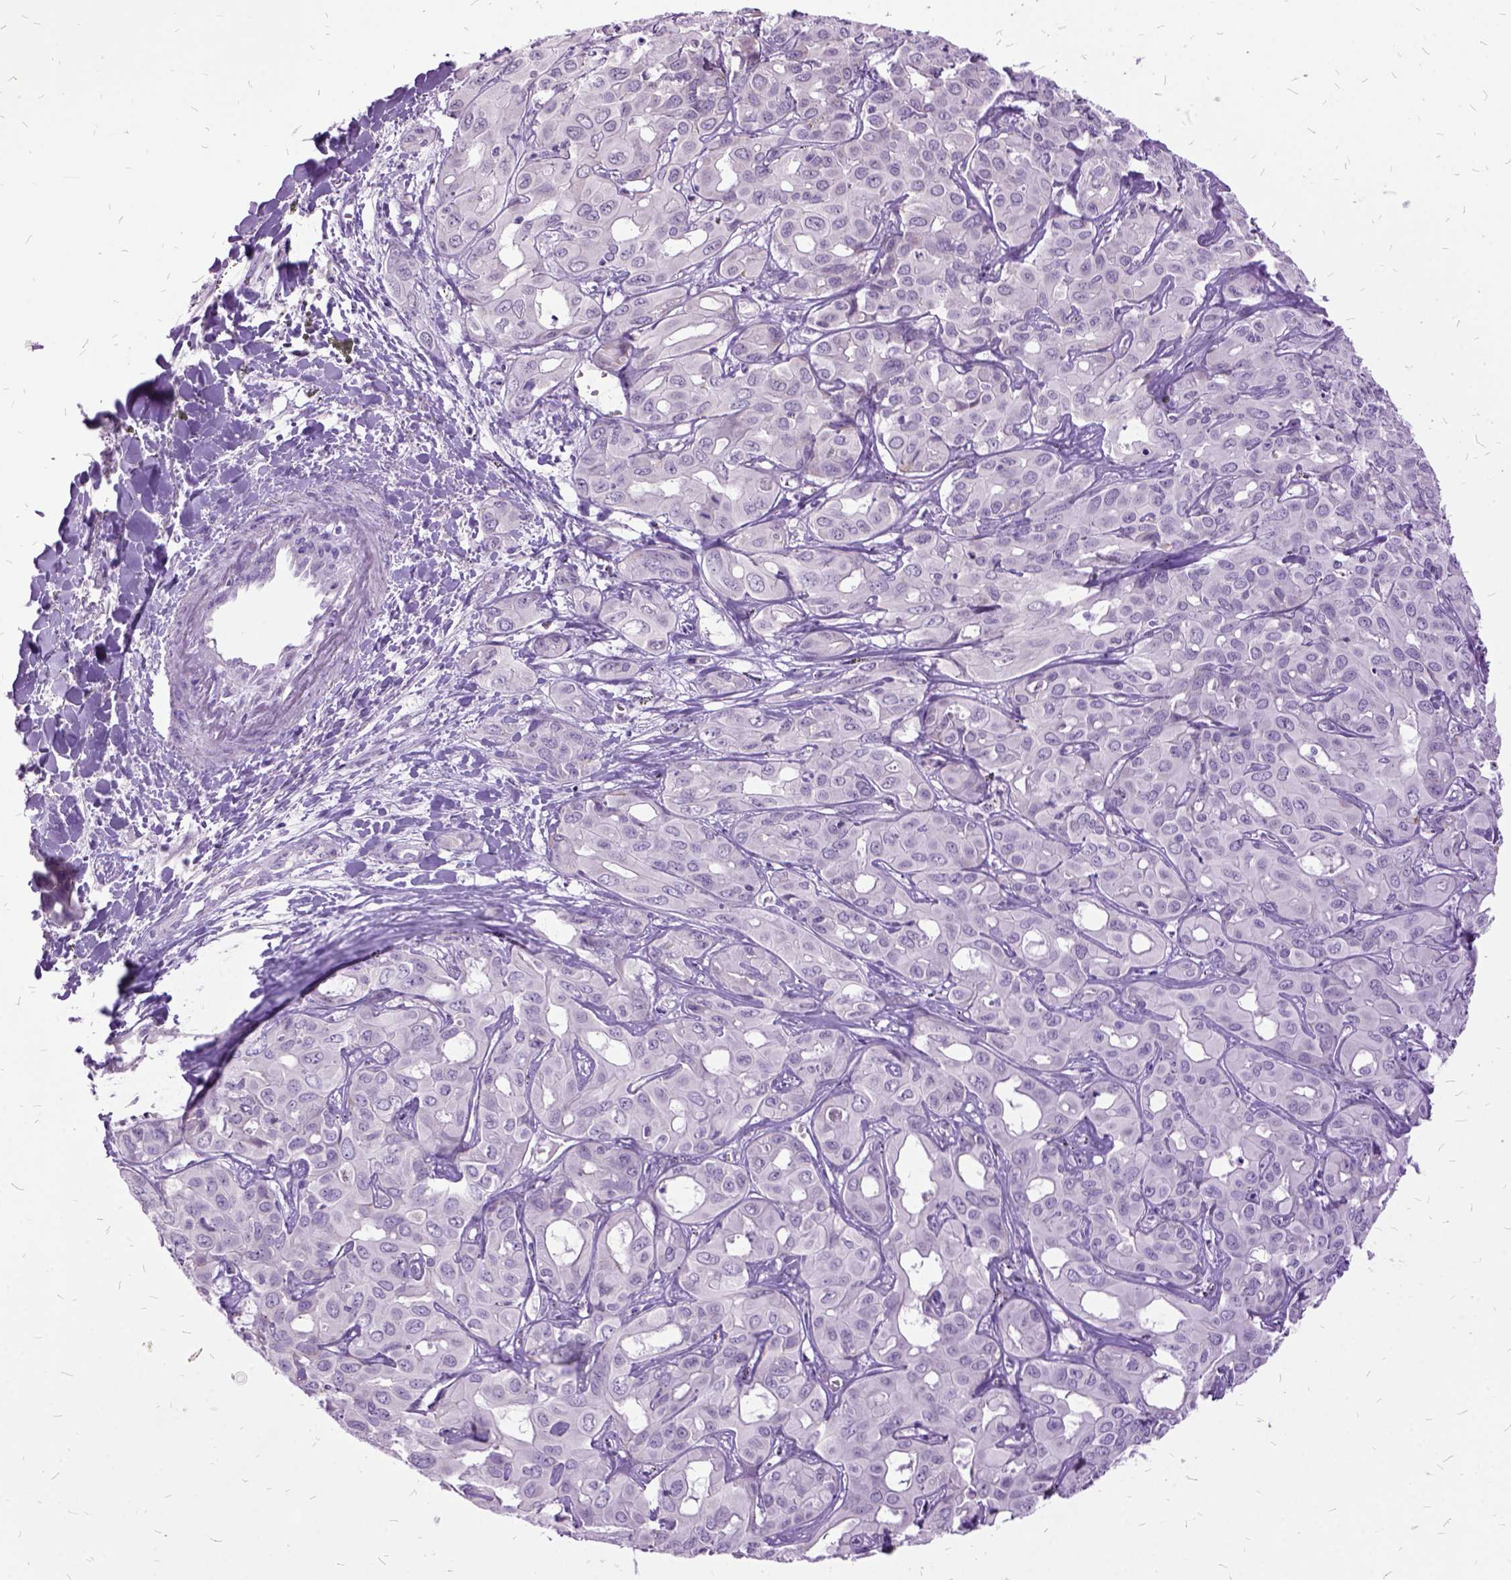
{"staining": {"intensity": "negative", "quantity": "none", "location": "none"}, "tissue": "liver cancer", "cell_type": "Tumor cells", "image_type": "cancer", "snomed": [{"axis": "morphology", "description": "Cholangiocarcinoma"}, {"axis": "topography", "description": "Liver"}], "caption": "An image of liver cancer stained for a protein shows no brown staining in tumor cells.", "gene": "MME", "patient": {"sex": "female", "age": 60}}